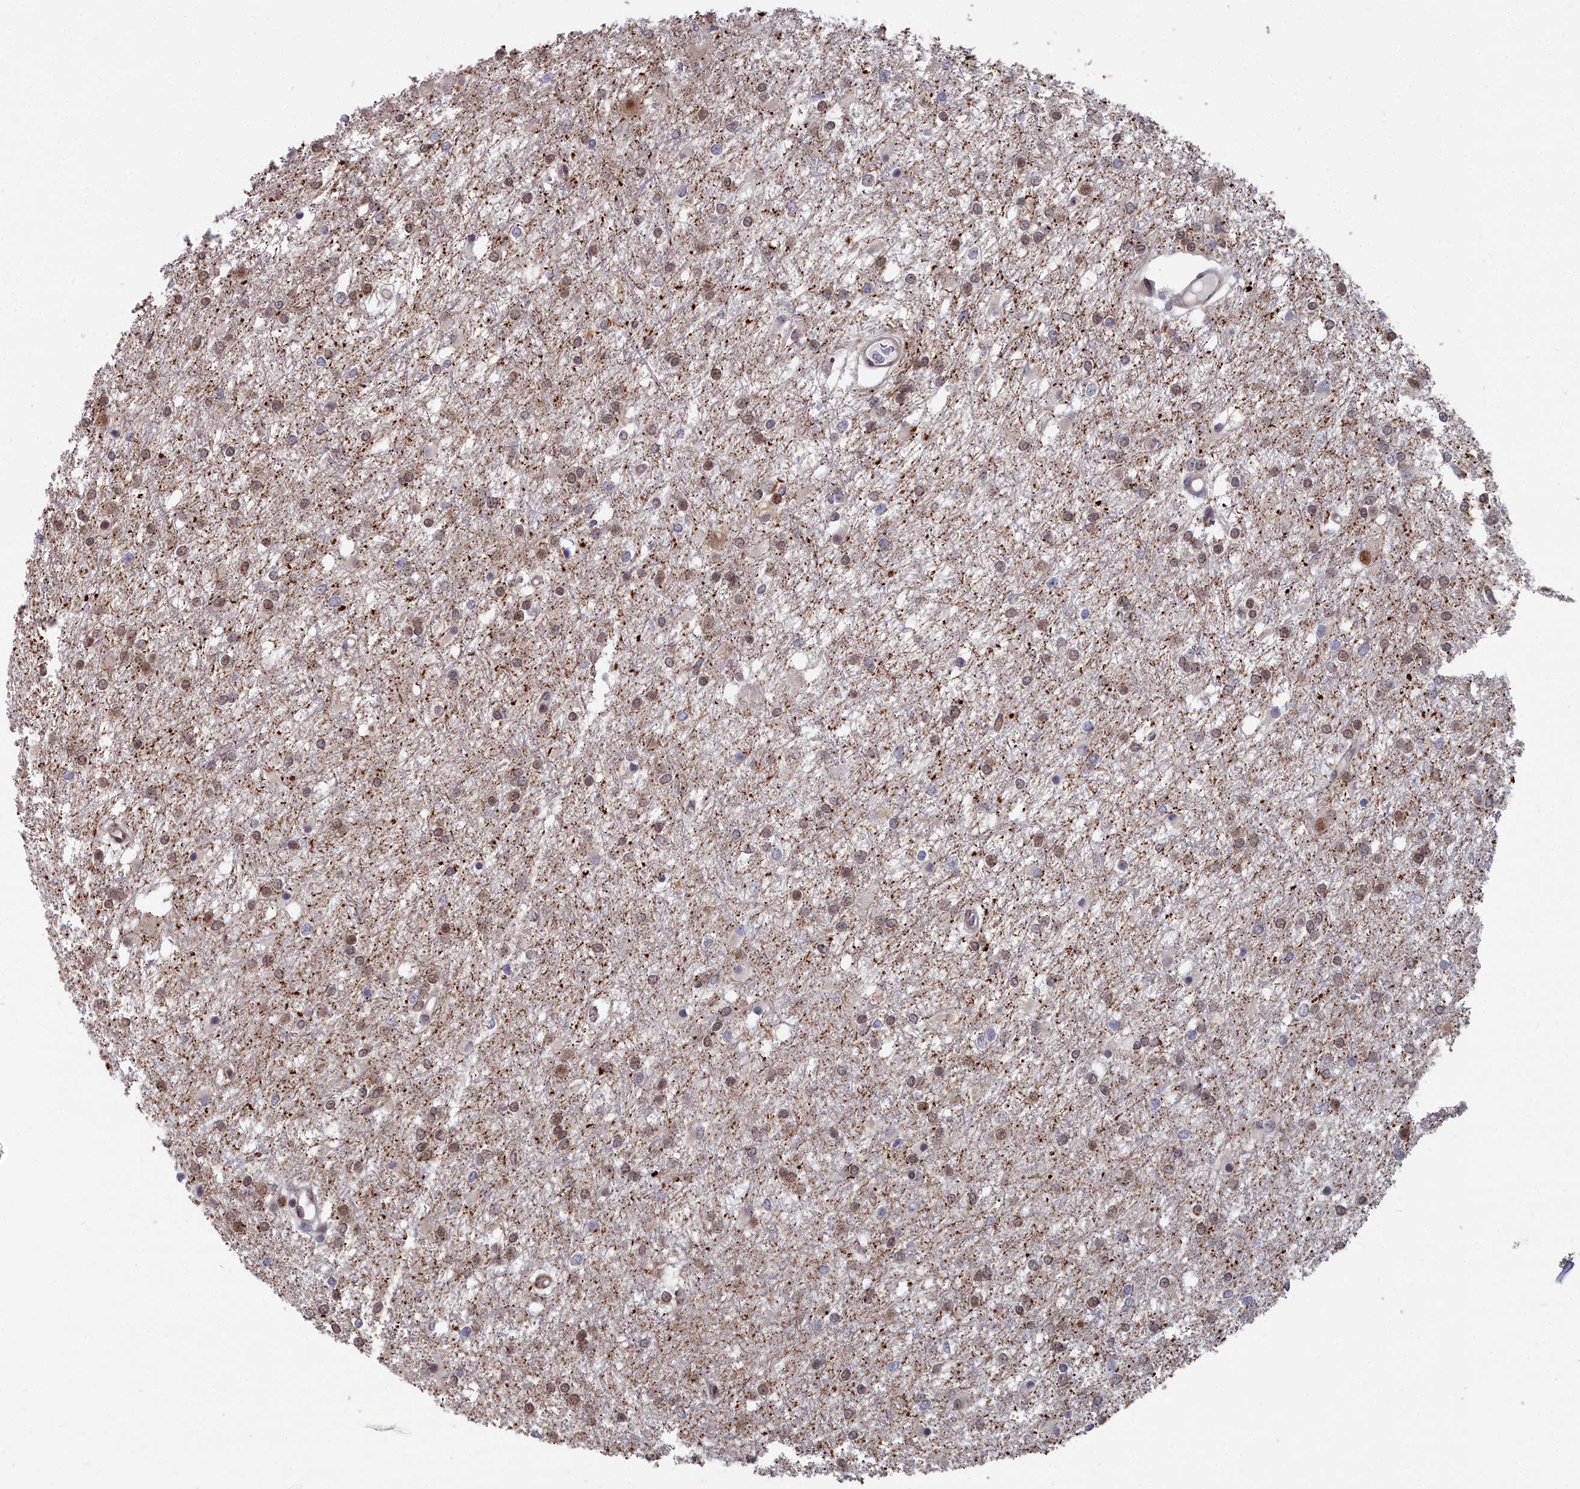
{"staining": {"intensity": "weak", "quantity": "25%-75%", "location": "nuclear"}, "tissue": "glioma", "cell_type": "Tumor cells", "image_type": "cancer", "snomed": [{"axis": "morphology", "description": "Glioma, malignant, High grade"}, {"axis": "topography", "description": "Brain"}], "caption": "Weak nuclear protein positivity is present in approximately 25%-75% of tumor cells in malignant glioma (high-grade).", "gene": "RPS27A", "patient": {"sex": "female", "age": 50}}